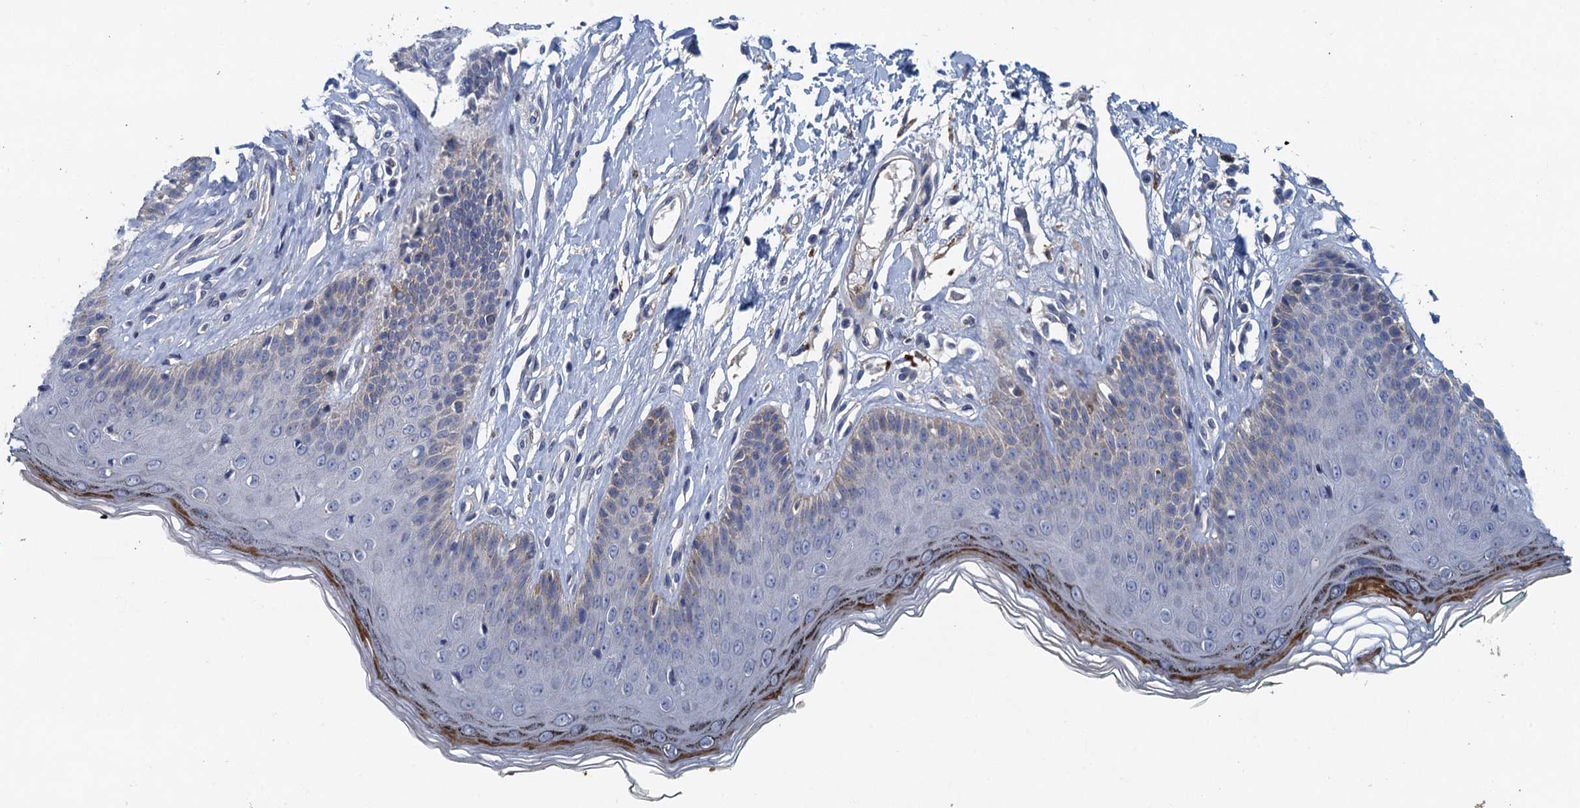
{"staining": {"intensity": "moderate", "quantity": "<25%", "location": "cytoplasmic/membranous"}, "tissue": "skin", "cell_type": "Epidermal cells", "image_type": "normal", "snomed": [{"axis": "morphology", "description": "Normal tissue, NOS"}, {"axis": "morphology", "description": "Squamous cell carcinoma, NOS"}, {"axis": "topography", "description": "Vulva"}], "caption": "Brown immunohistochemical staining in unremarkable skin reveals moderate cytoplasmic/membranous positivity in about <25% of epidermal cells.", "gene": "TPCN1", "patient": {"sex": "female", "age": 85}}